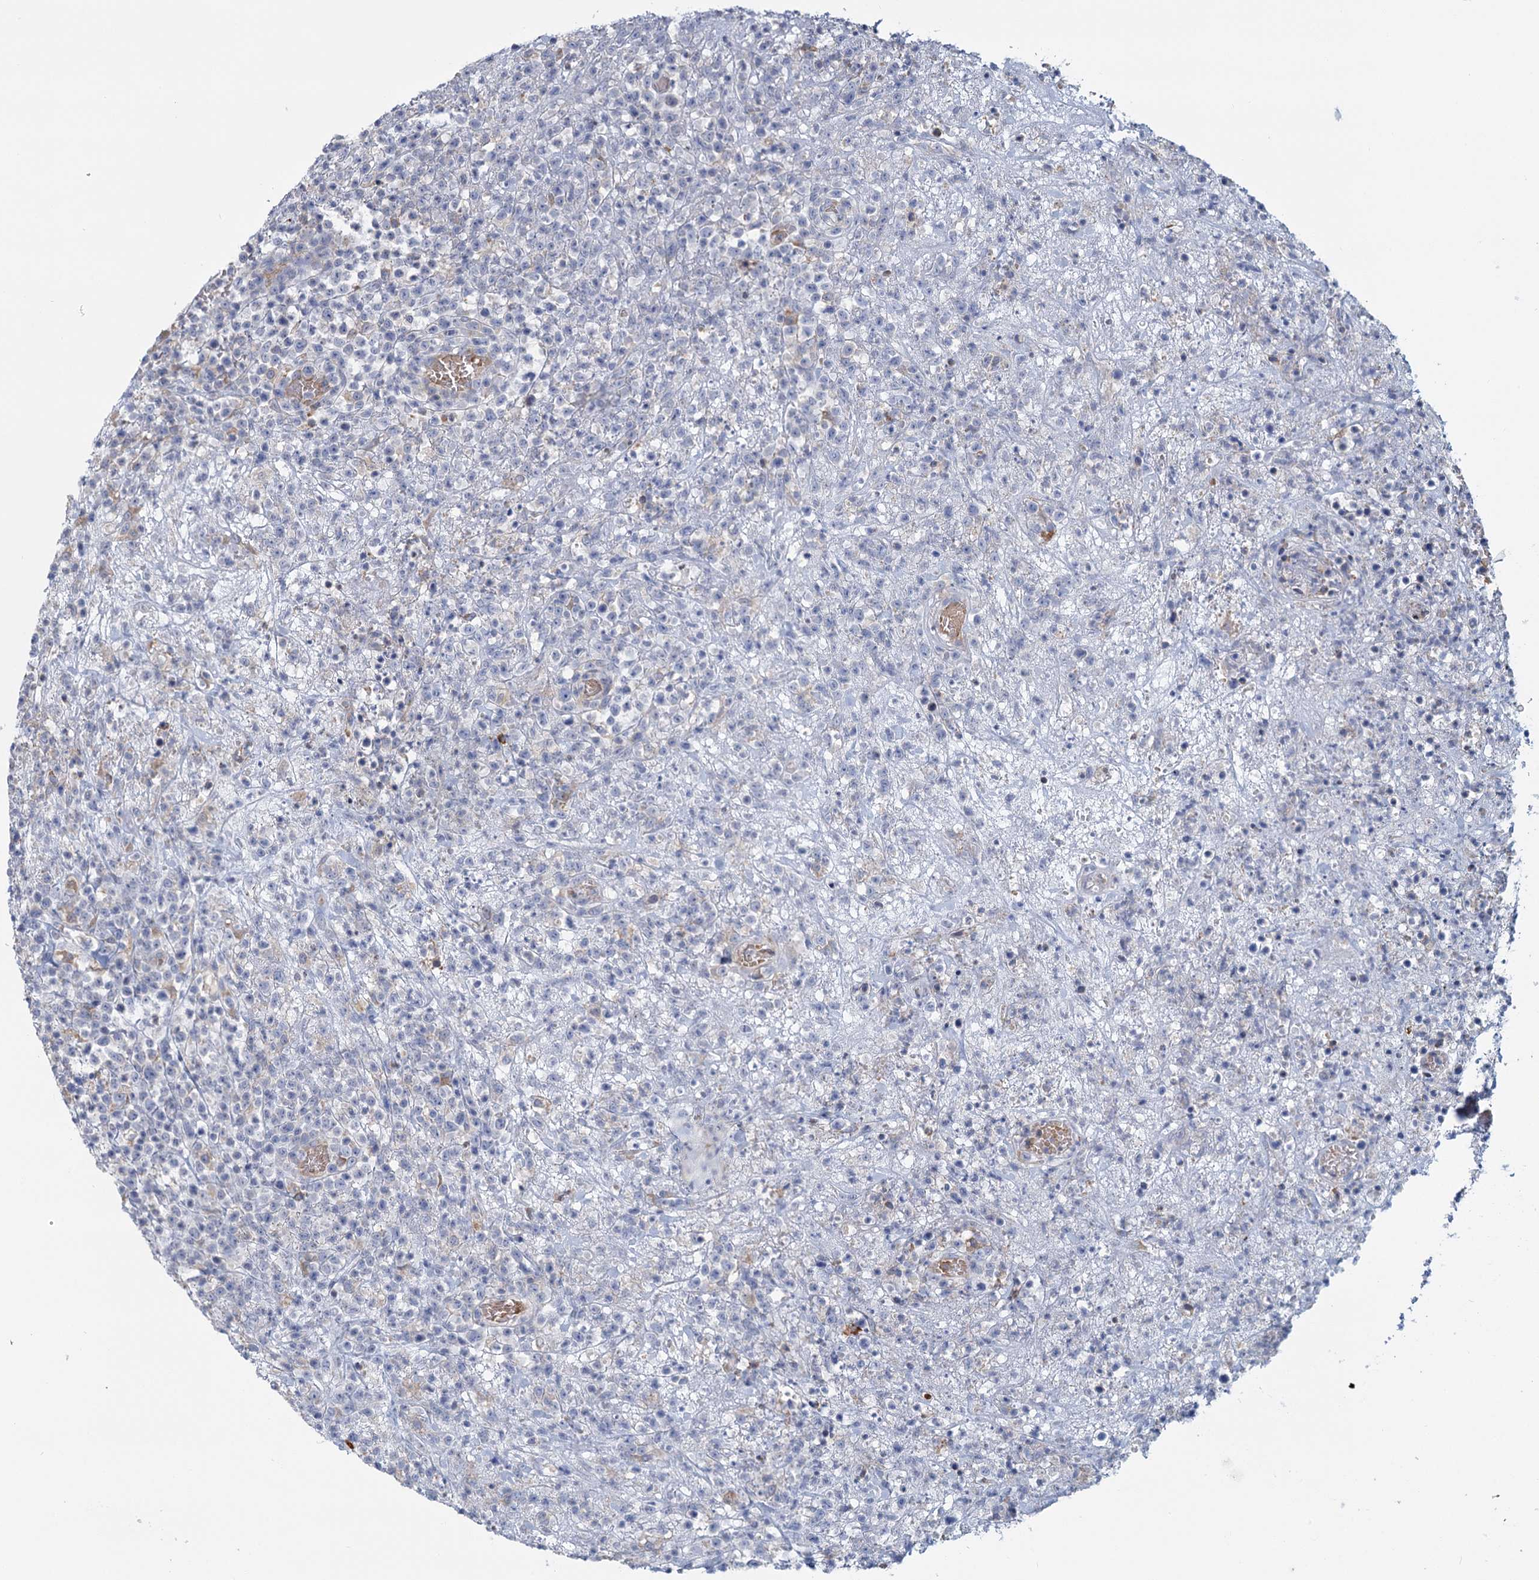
{"staining": {"intensity": "negative", "quantity": "none", "location": "none"}, "tissue": "lymphoma", "cell_type": "Tumor cells", "image_type": "cancer", "snomed": [{"axis": "morphology", "description": "Malignant lymphoma, non-Hodgkin's type, High grade"}, {"axis": "topography", "description": "Colon"}], "caption": "A micrograph of lymphoma stained for a protein reveals no brown staining in tumor cells.", "gene": "ANKRD16", "patient": {"sex": "female", "age": 53}}